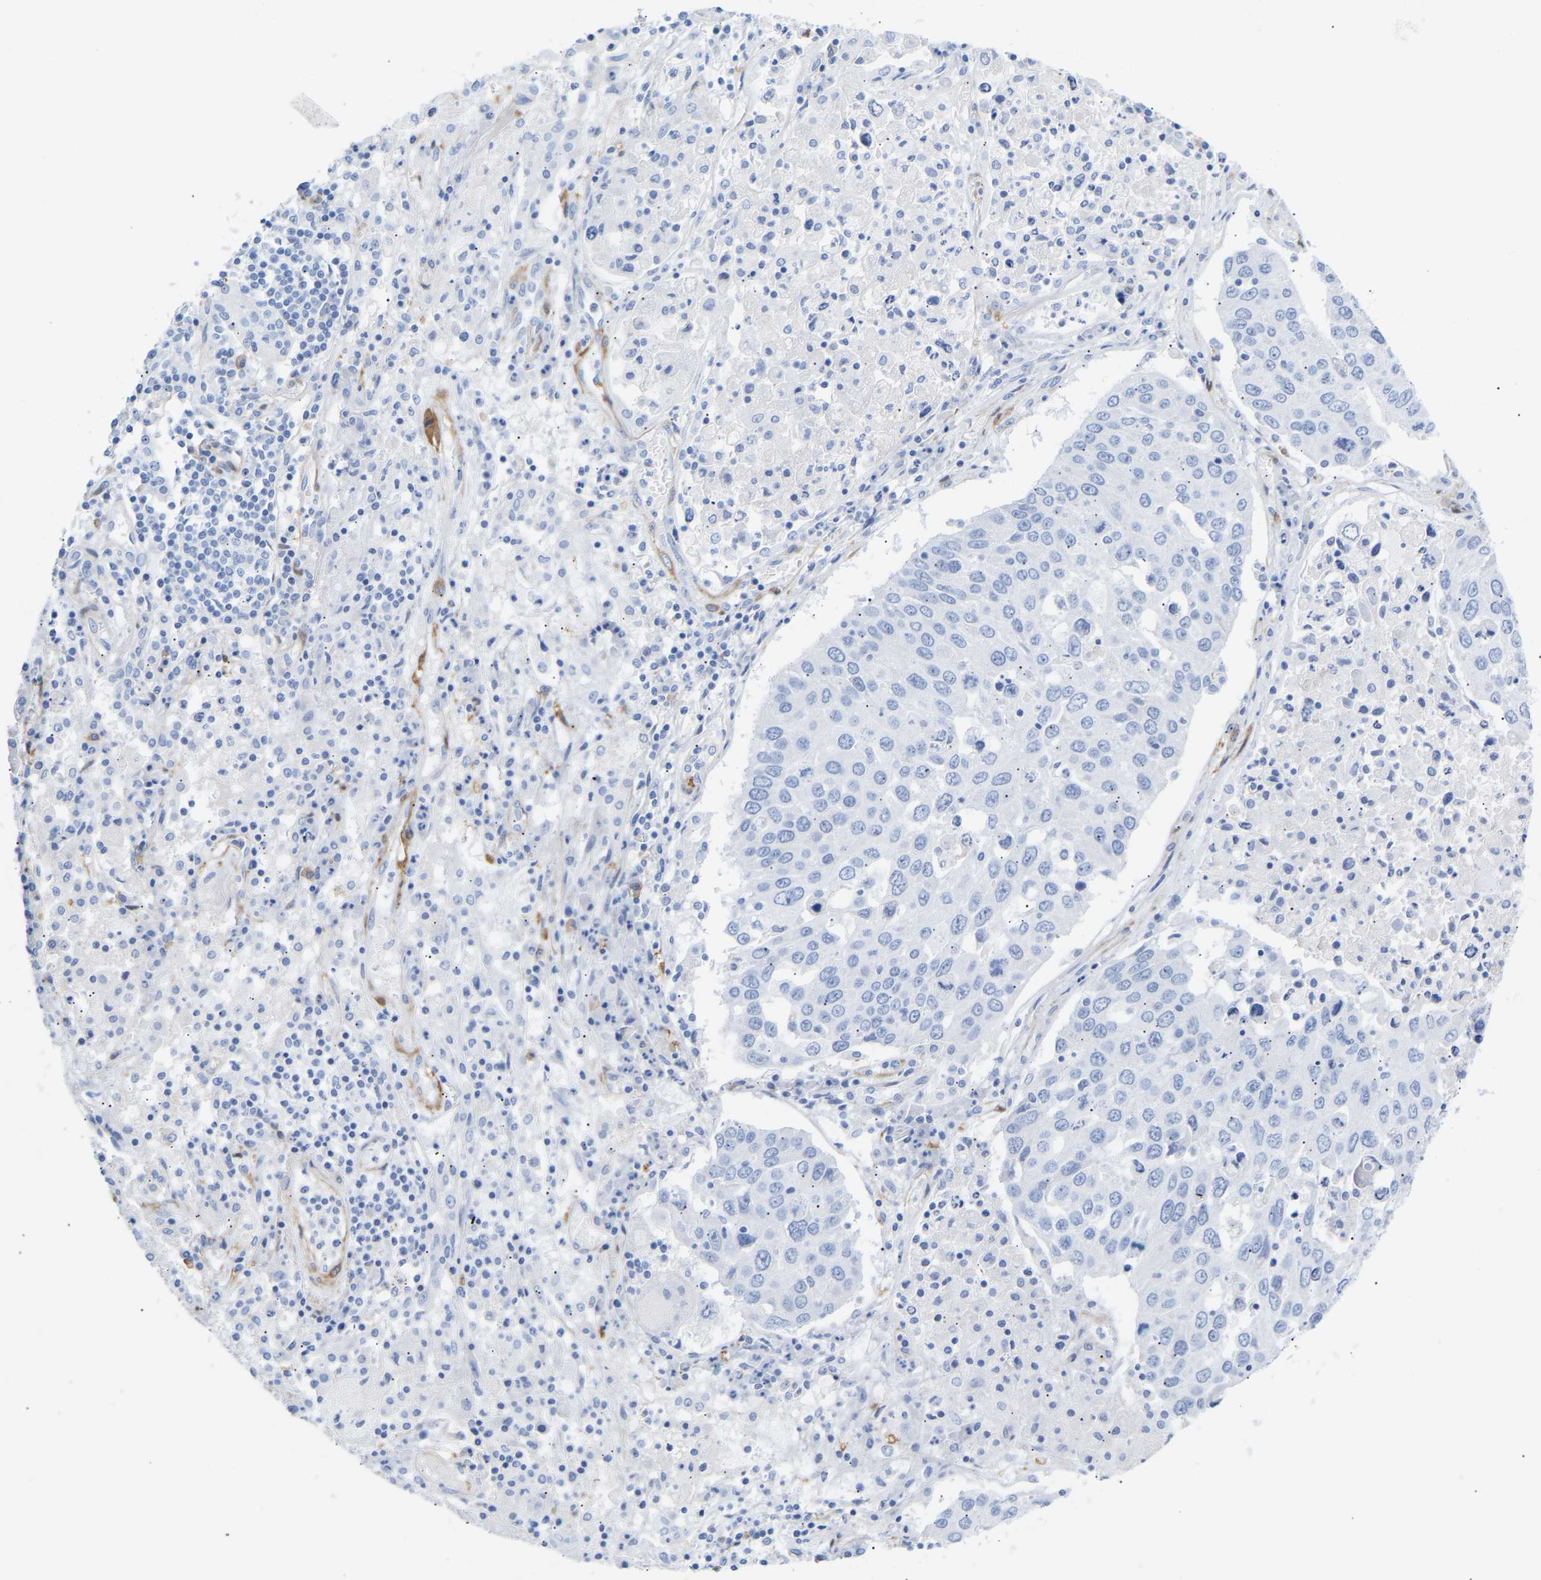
{"staining": {"intensity": "negative", "quantity": "none", "location": "none"}, "tissue": "lung cancer", "cell_type": "Tumor cells", "image_type": "cancer", "snomed": [{"axis": "morphology", "description": "Squamous cell carcinoma, NOS"}, {"axis": "topography", "description": "Lung"}], "caption": "Tumor cells show no significant positivity in lung squamous cell carcinoma.", "gene": "AMPH", "patient": {"sex": "male", "age": 65}}